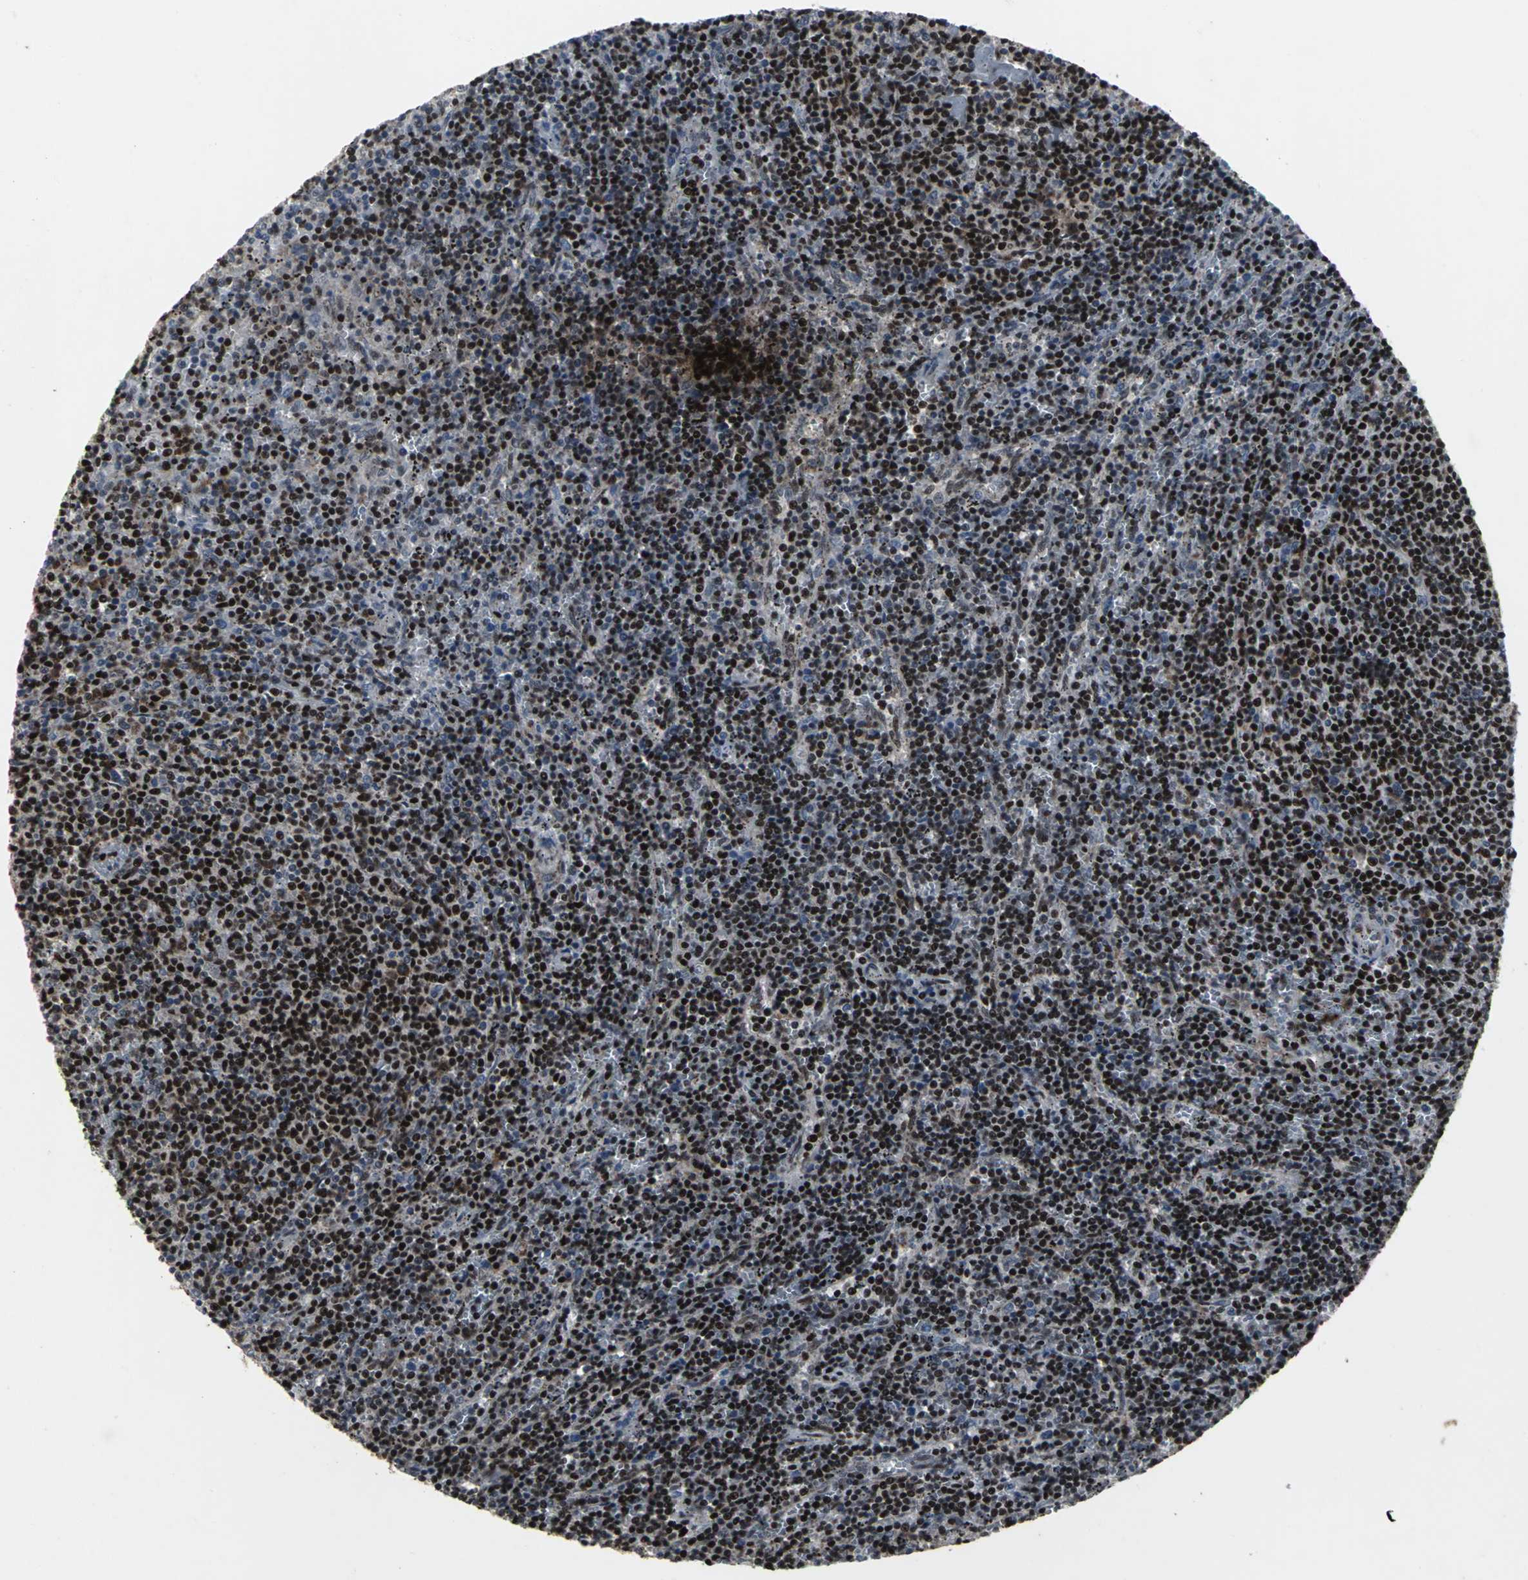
{"staining": {"intensity": "strong", "quantity": ">75%", "location": "nuclear"}, "tissue": "lymphoma", "cell_type": "Tumor cells", "image_type": "cancer", "snomed": [{"axis": "morphology", "description": "Malignant lymphoma, non-Hodgkin's type, Low grade"}, {"axis": "topography", "description": "Spleen"}], "caption": "Approximately >75% of tumor cells in low-grade malignant lymphoma, non-Hodgkin's type show strong nuclear protein staining as visualized by brown immunohistochemical staining.", "gene": "SRF", "patient": {"sex": "female", "age": 50}}